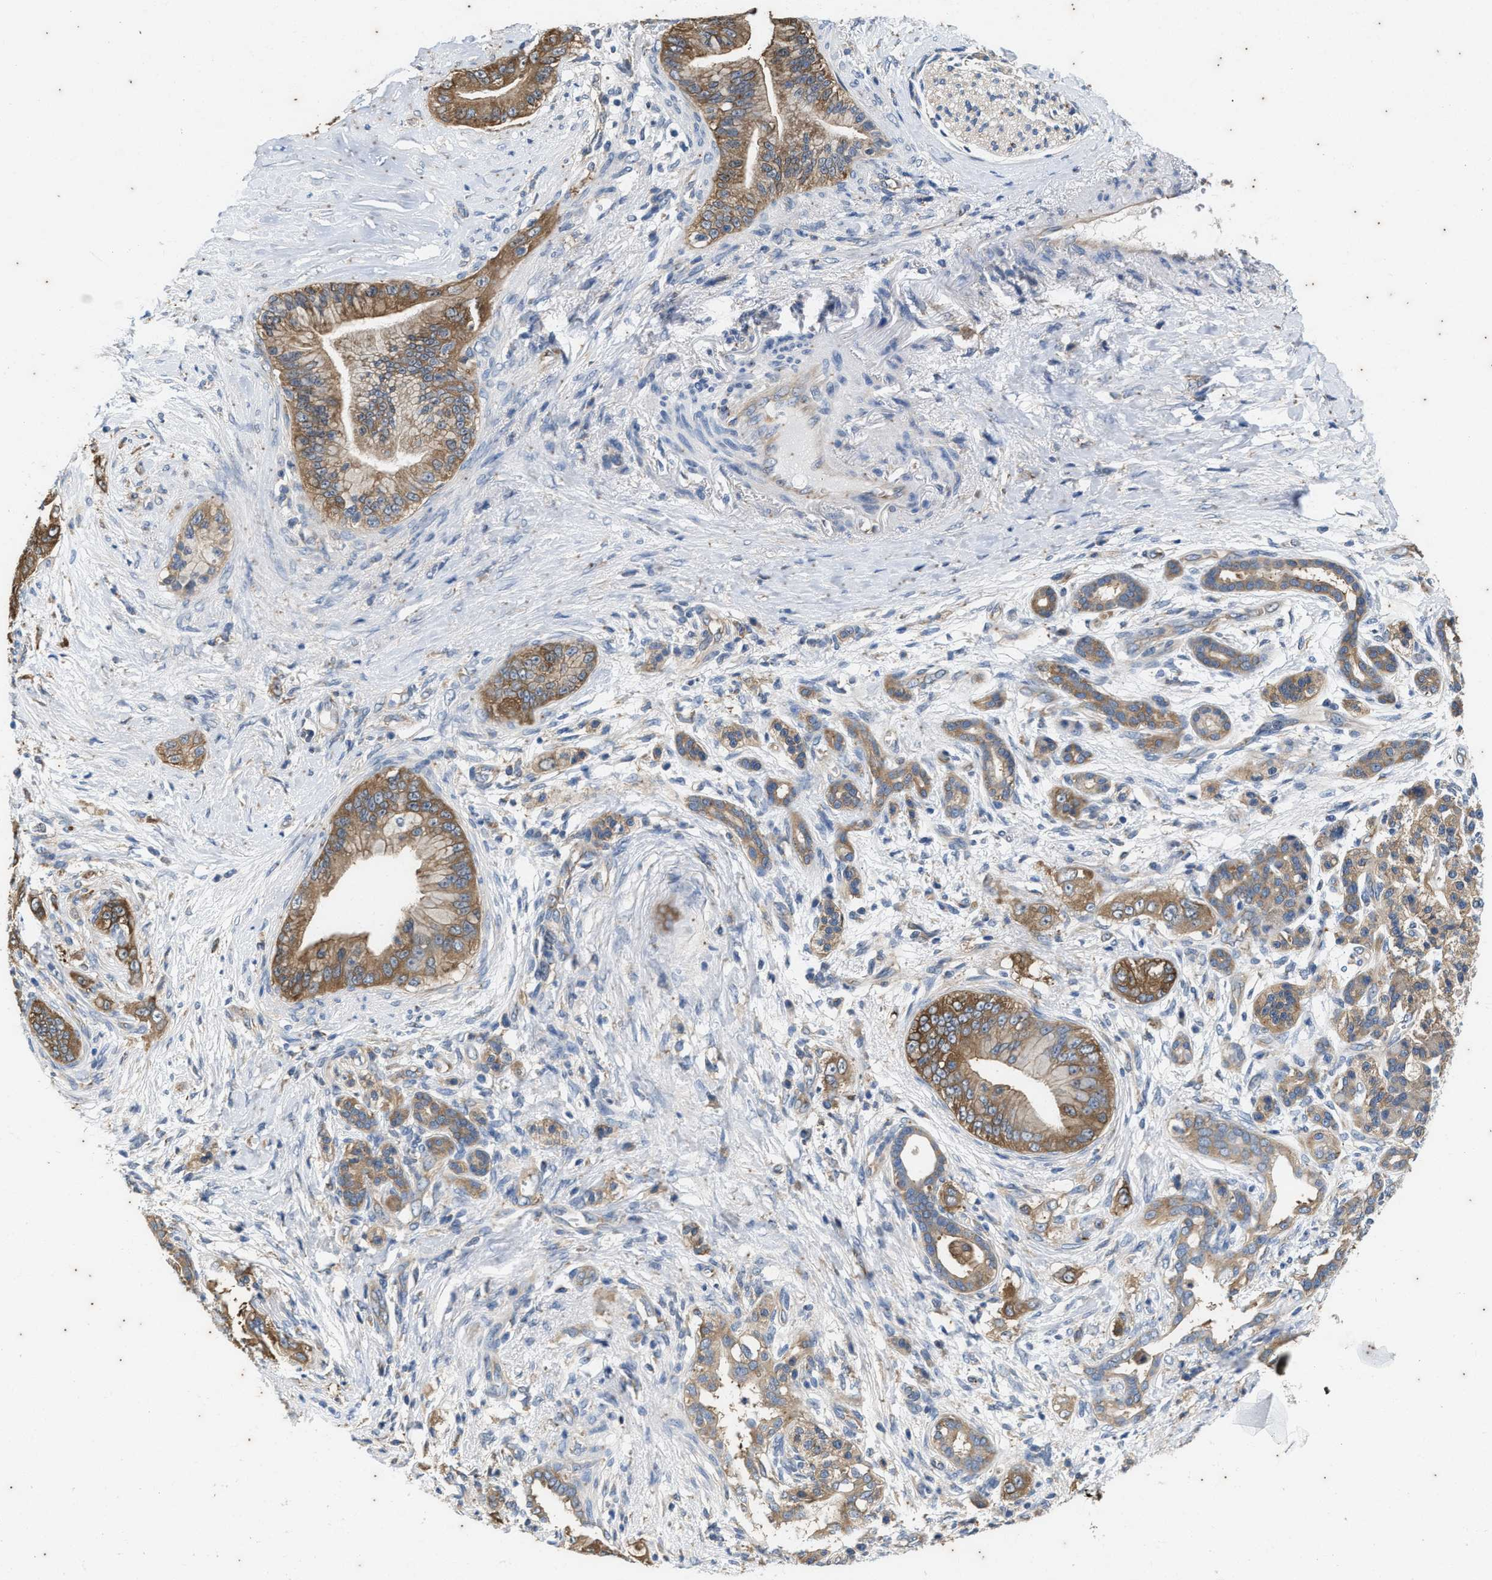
{"staining": {"intensity": "moderate", "quantity": ">75%", "location": "cytoplasmic/membranous"}, "tissue": "pancreatic cancer", "cell_type": "Tumor cells", "image_type": "cancer", "snomed": [{"axis": "morphology", "description": "Adenocarcinoma, NOS"}, {"axis": "topography", "description": "Pancreas"}], "caption": "The immunohistochemical stain shows moderate cytoplasmic/membranous positivity in tumor cells of pancreatic cancer (adenocarcinoma) tissue.", "gene": "COX19", "patient": {"sex": "male", "age": 59}}